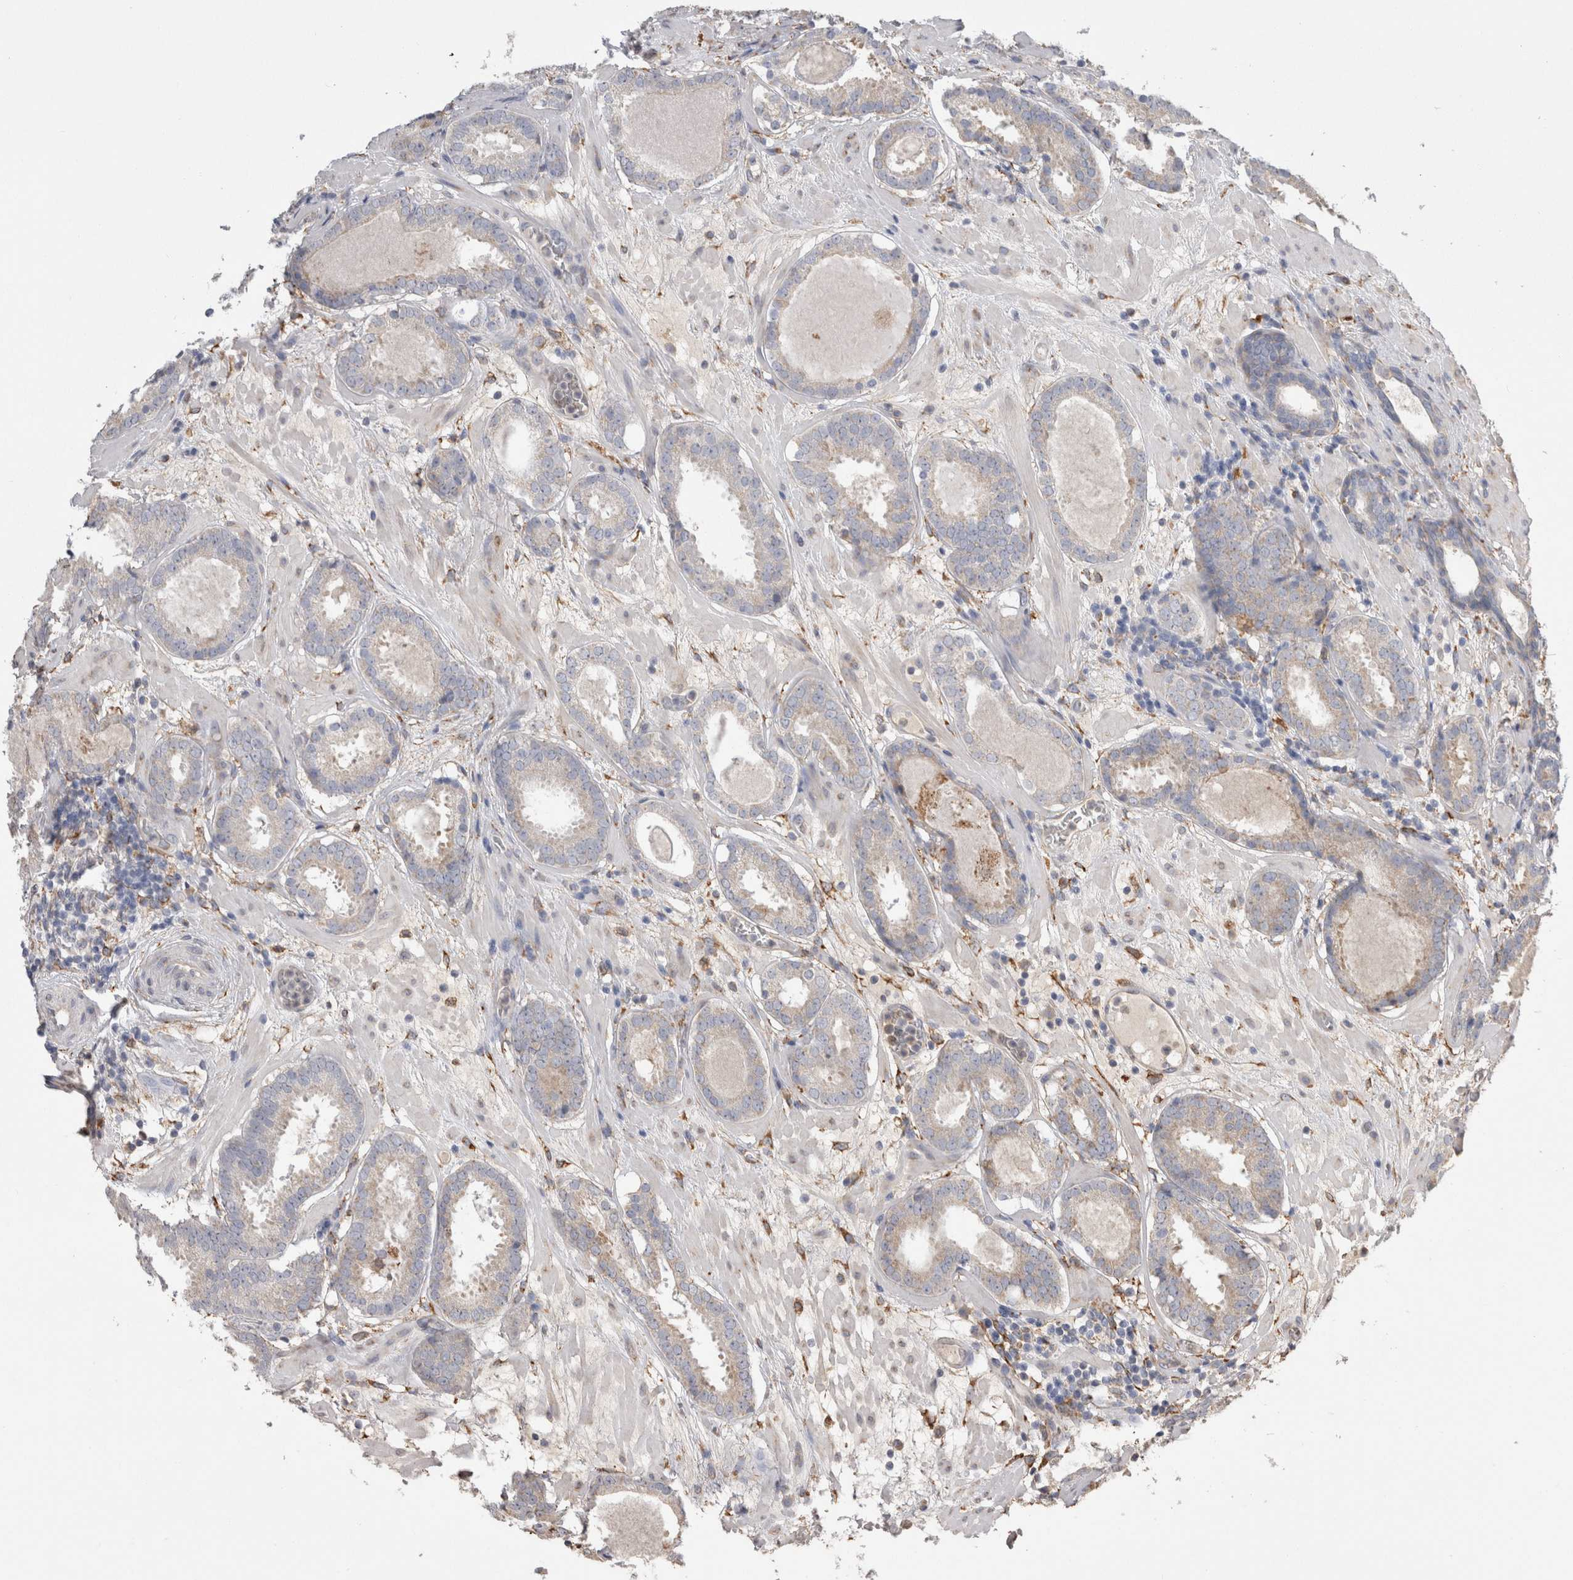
{"staining": {"intensity": "weak", "quantity": "<25%", "location": "cytoplasmic/membranous"}, "tissue": "prostate cancer", "cell_type": "Tumor cells", "image_type": "cancer", "snomed": [{"axis": "morphology", "description": "Adenocarcinoma, Low grade"}, {"axis": "topography", "description": "Prostate"}], "caption": "A micrograph of adenocarcinoma (low-grade) (prostate) stained for a protein demonstrates no brown staining in tumor cells.", "gene": "LRPAP1", "patient": {"sex": "male", "age": 69}}